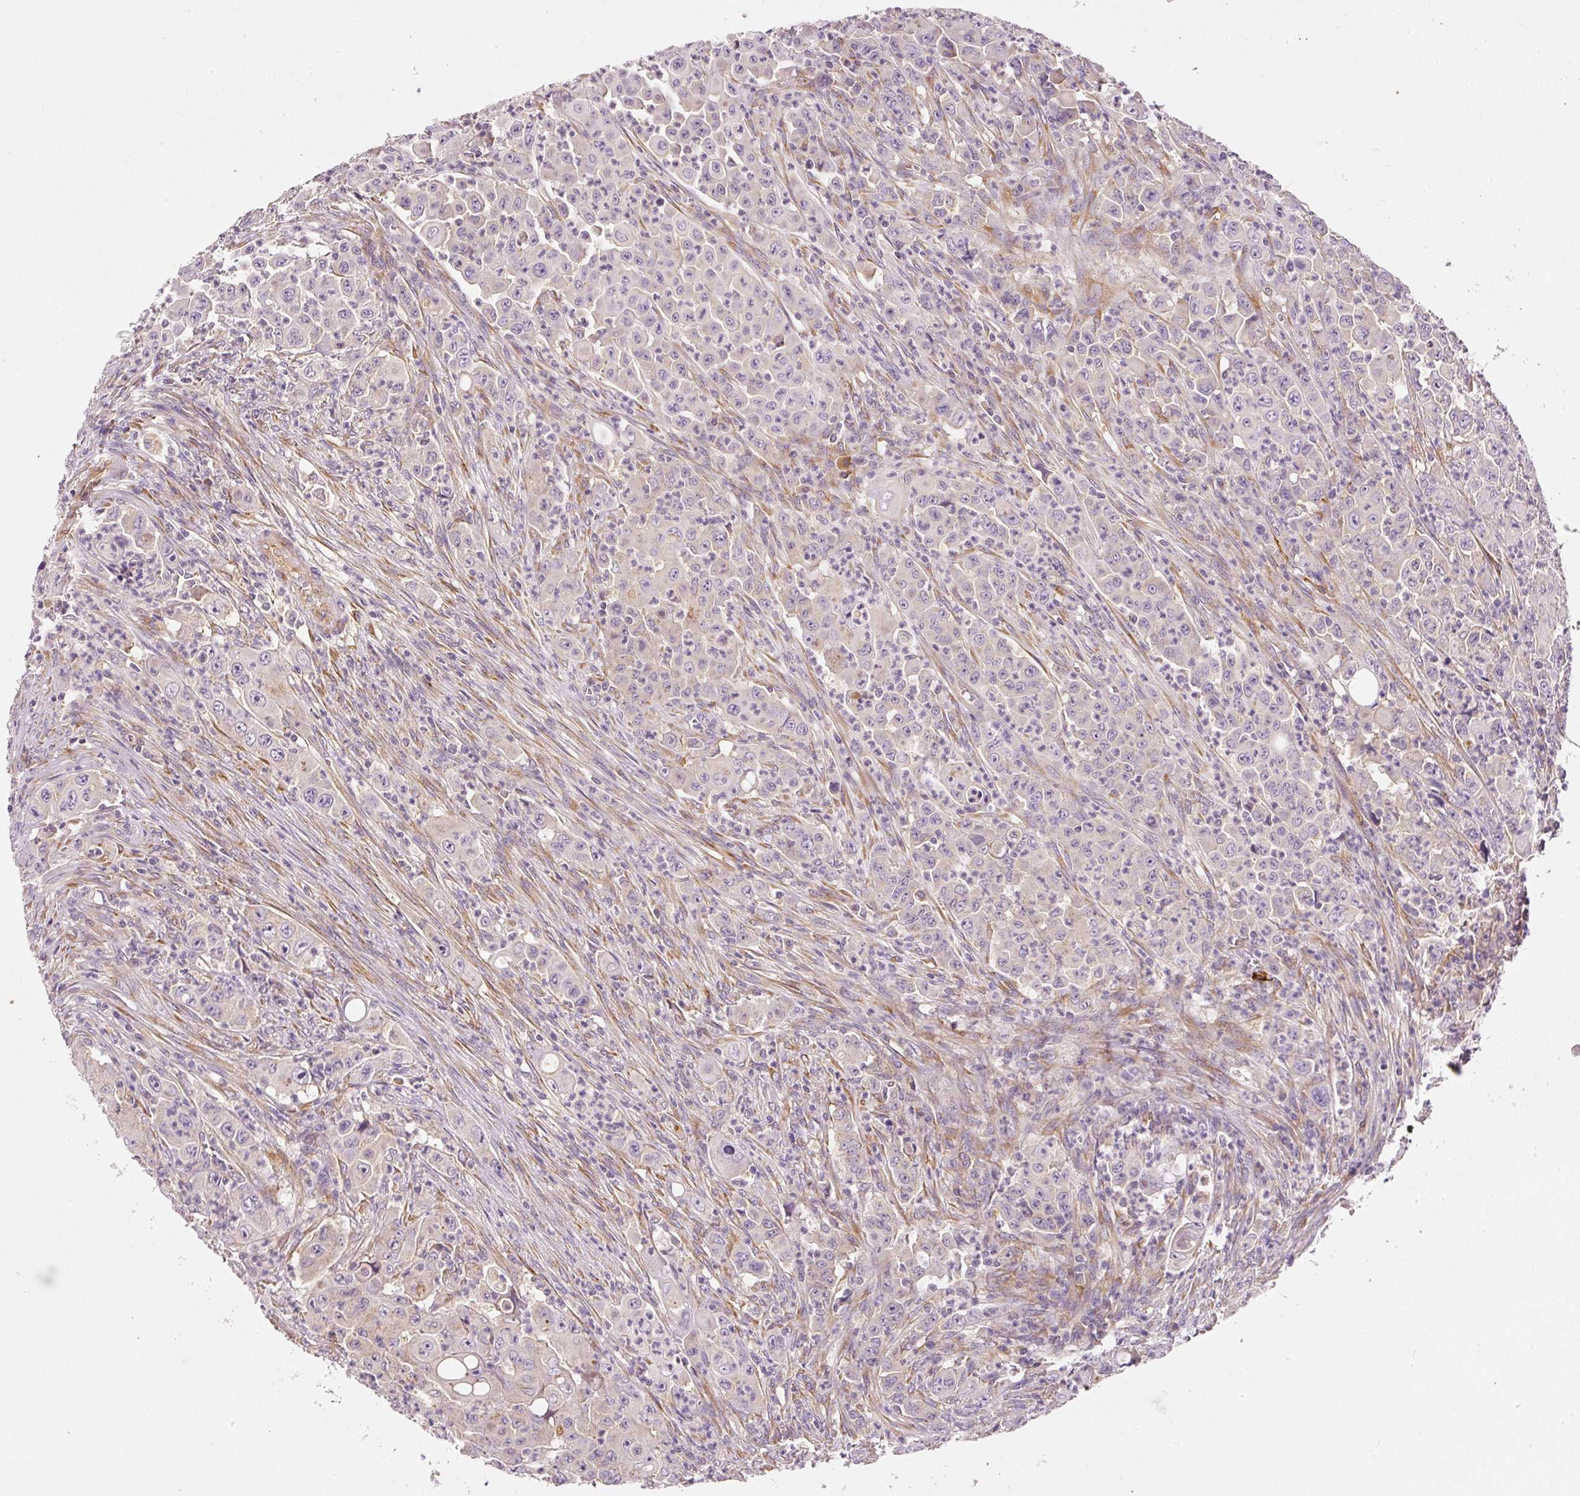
{"staining": {"intensity": "moderate", "quantity": "<25%", "location": "cytoplasmic/membranous"}, "tissue": "colorectal cancer", "cell_type": "Tumor cells", "image_type": "cancer", "snomed": [{"axis": "morphology", "description": "Adenocarcinoma, NOS"}, {"axis": "topography", "description": "Colon"}], "caption": "The immunohistochemical stain highlights moderate cytoplasmic/membranous staining in tumor cells of colorectal adenocarcinoma tissue.", "gene": "RNF167", "patient": {"sex": "male", "age": 51}}